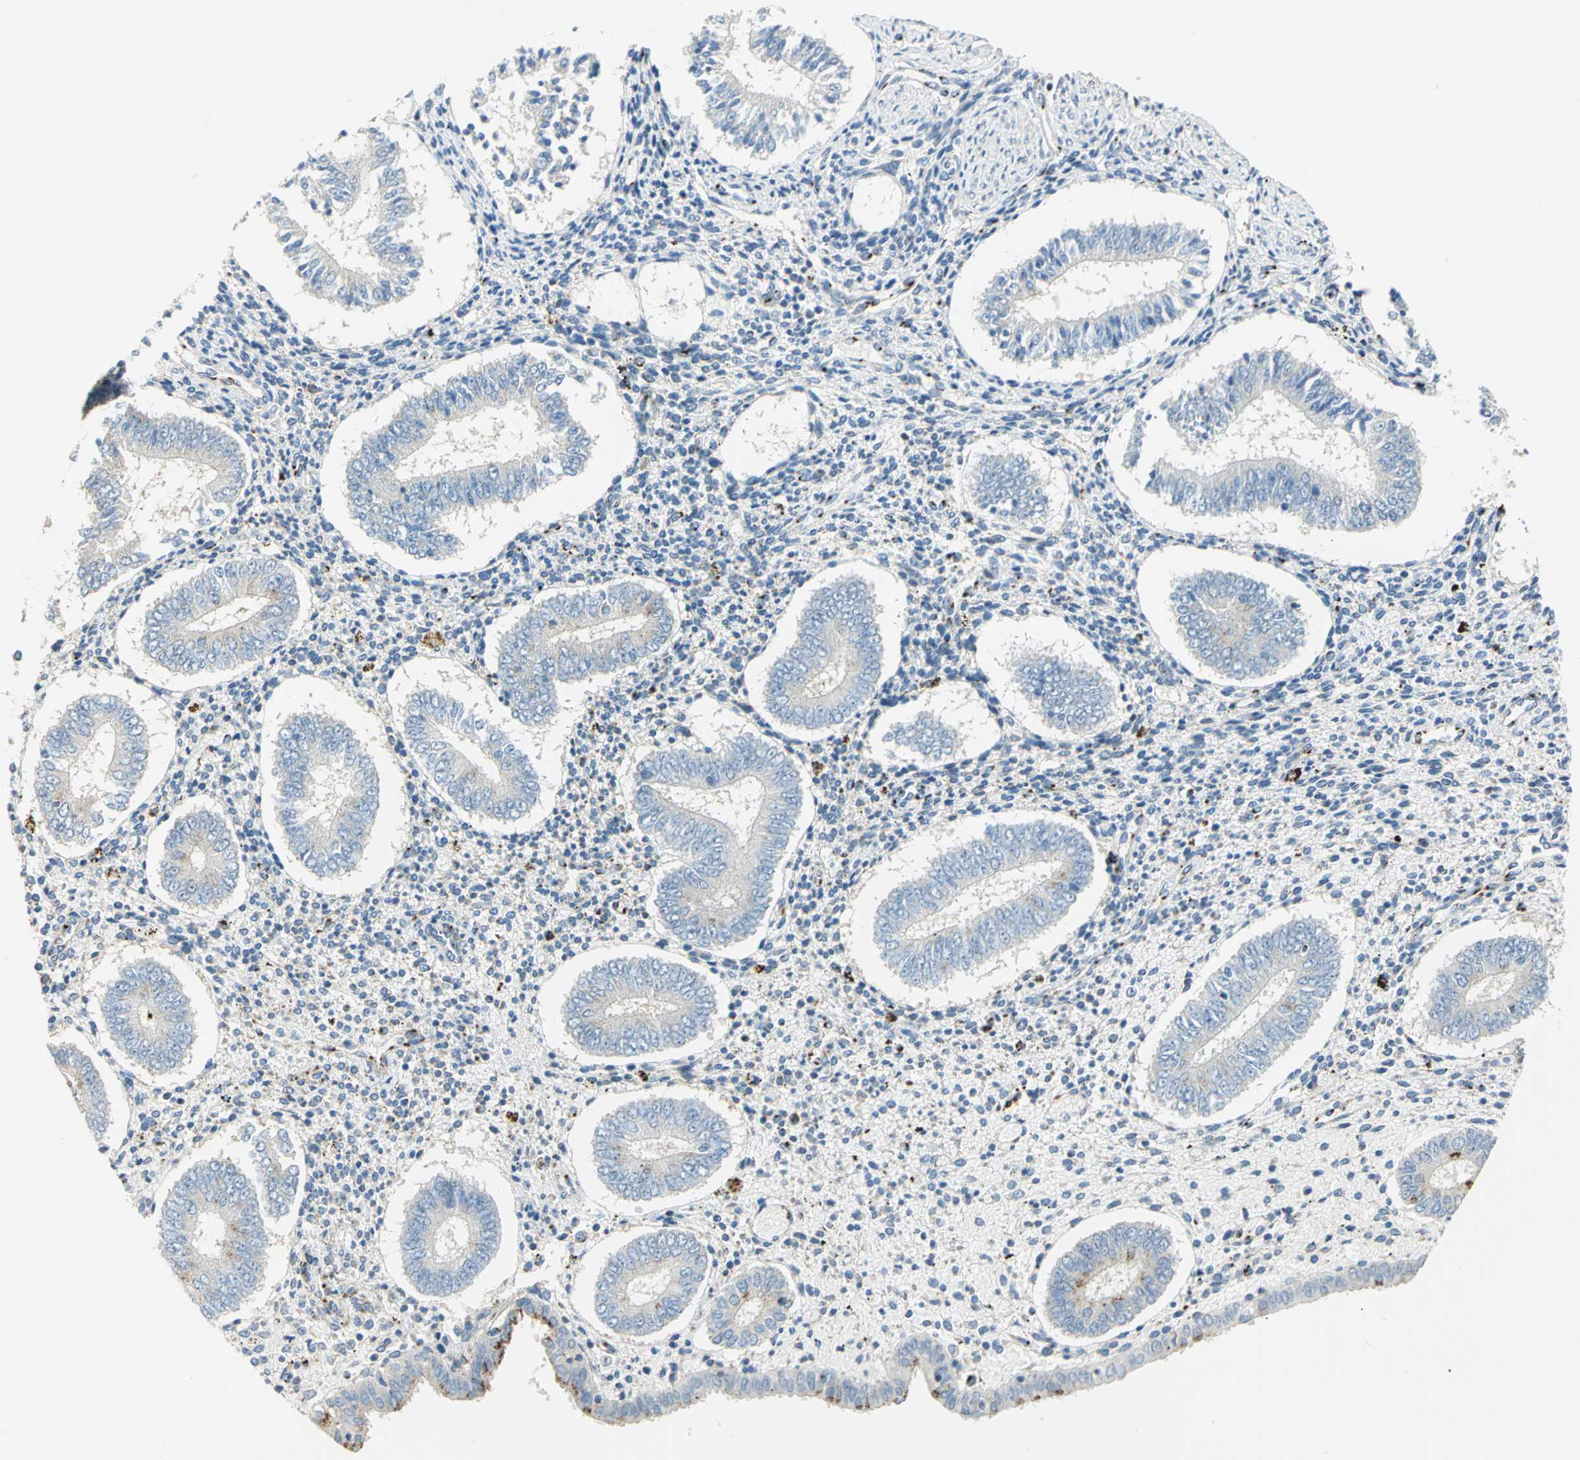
{"staining": {"intensity": "negative", "quantity": "none", "location": "none"}, "tissue": "endometrium", "cell_type": "Cells in endometrial stroma", "image_type": "normal", "snomed": [{"axis": "morphology", "description": "Normal tissue, NOS"}, {"axis": "topography", "description": "Endometrium"}], "caption": "This photomicrograph is of benign endometrium stained with immunohistochemistry (IHC) to label a protein in brown with the nuclei are counter-stained blue. There is no positivity in cells in endometrial stroma. The staining is performed using DAB (3,3'-diaminobenzidine) brown chromogen with nuclei counter-stained in using hematoxylin.", "gene": "GPR3", "patient": {"sex": "female", "age": 42}}